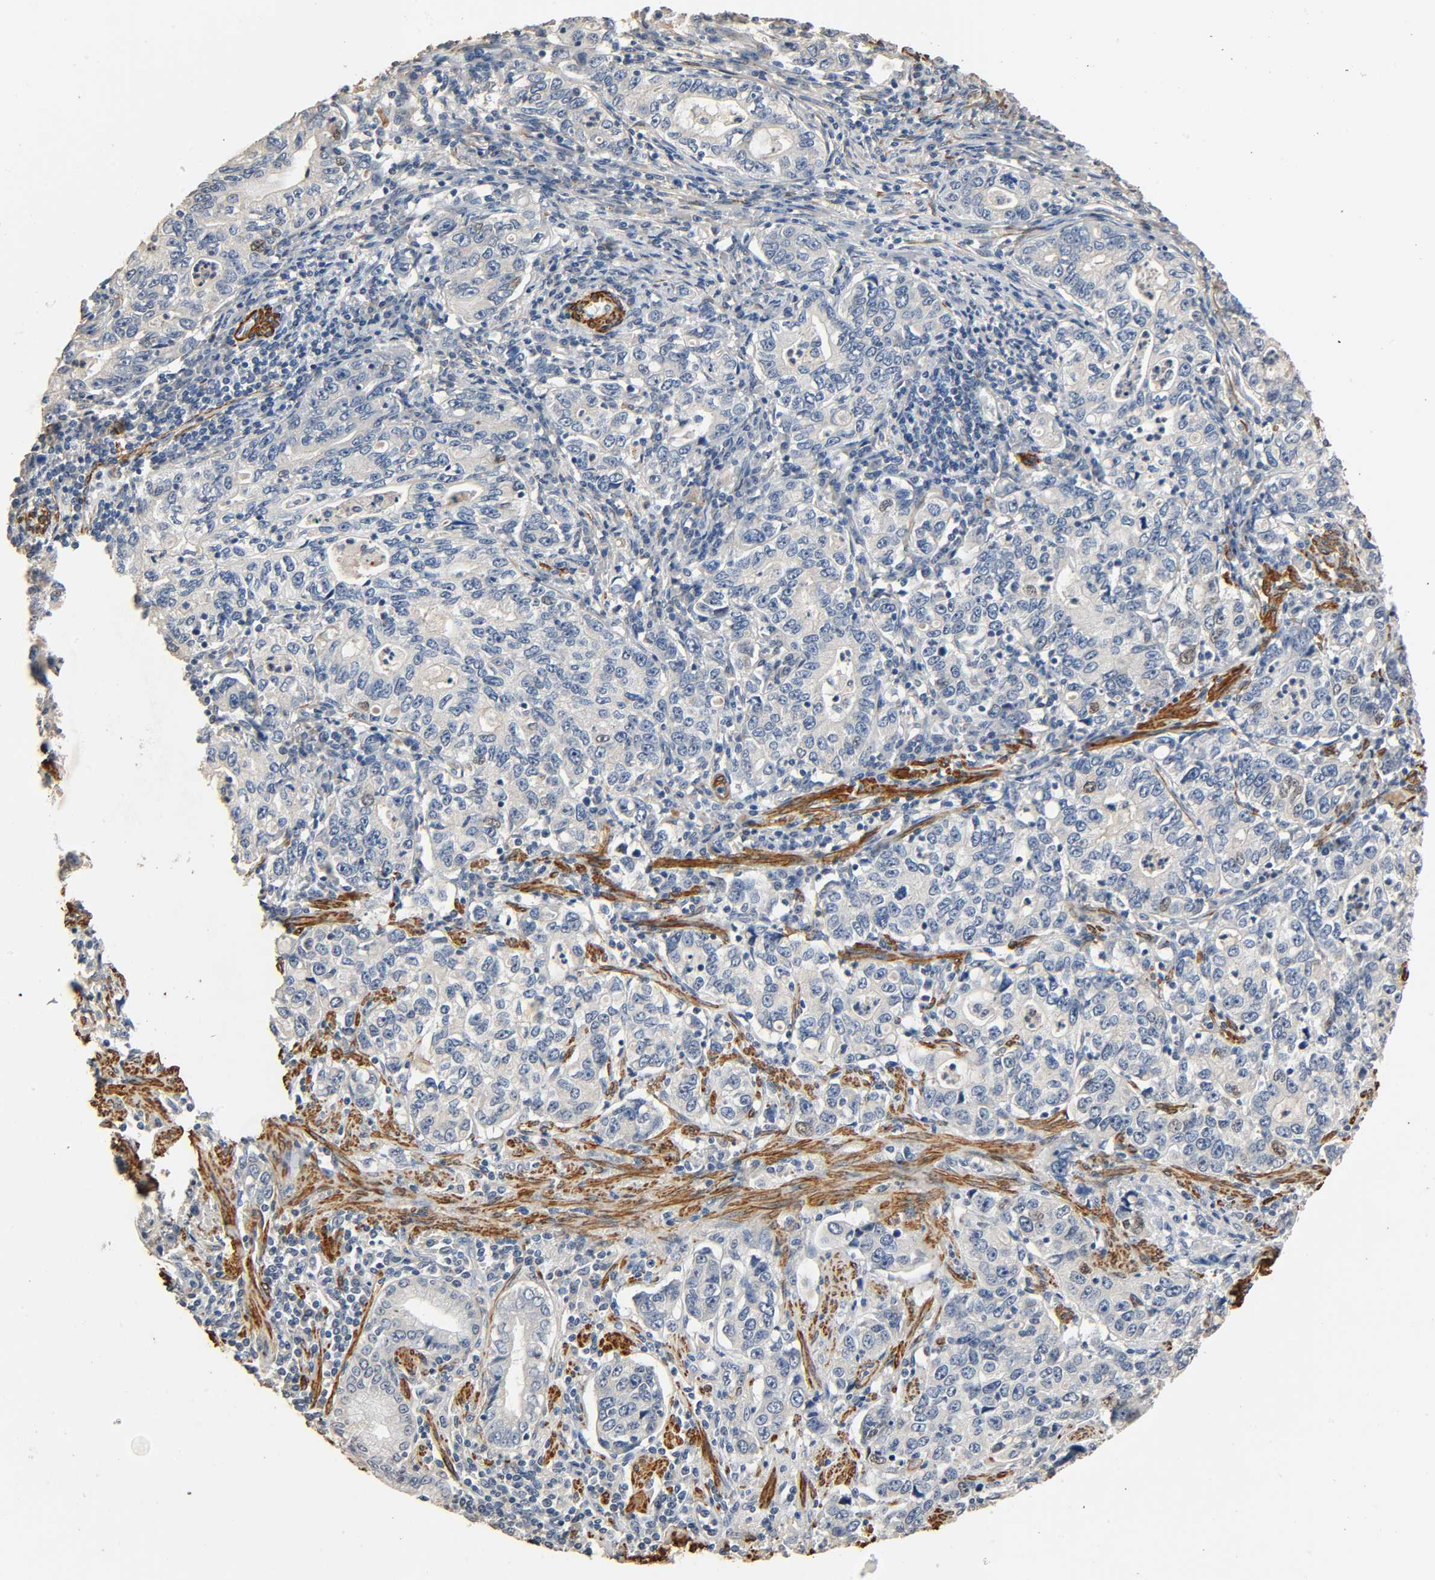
{"staining": {"intensity": "negative", "quantity": "none", "location": "none"}, "tissue": "stomach cancer", "cell_type": "Tumor cells", "image_type": "cancer", "snomed": [{"axis": "morphology", "description": "Adenocarcinoma, NOS"}, {"axis": "topography", "description": "Stomach, lower"}], "caption": "DAB (3,3'-diaminobenzidine) immunohistochemical staining of human adenocarcinoma (stomach) shows no significant staining in tumor cells. Brightfield microscopy of immunohistochemistry stained with DAB (3,3'-diaminobenzidine) (brown) and hematoxylin (blue), captured at high magnification.", "gene": "GSTA3", "patient": {"sex": "female", "age": 72}}